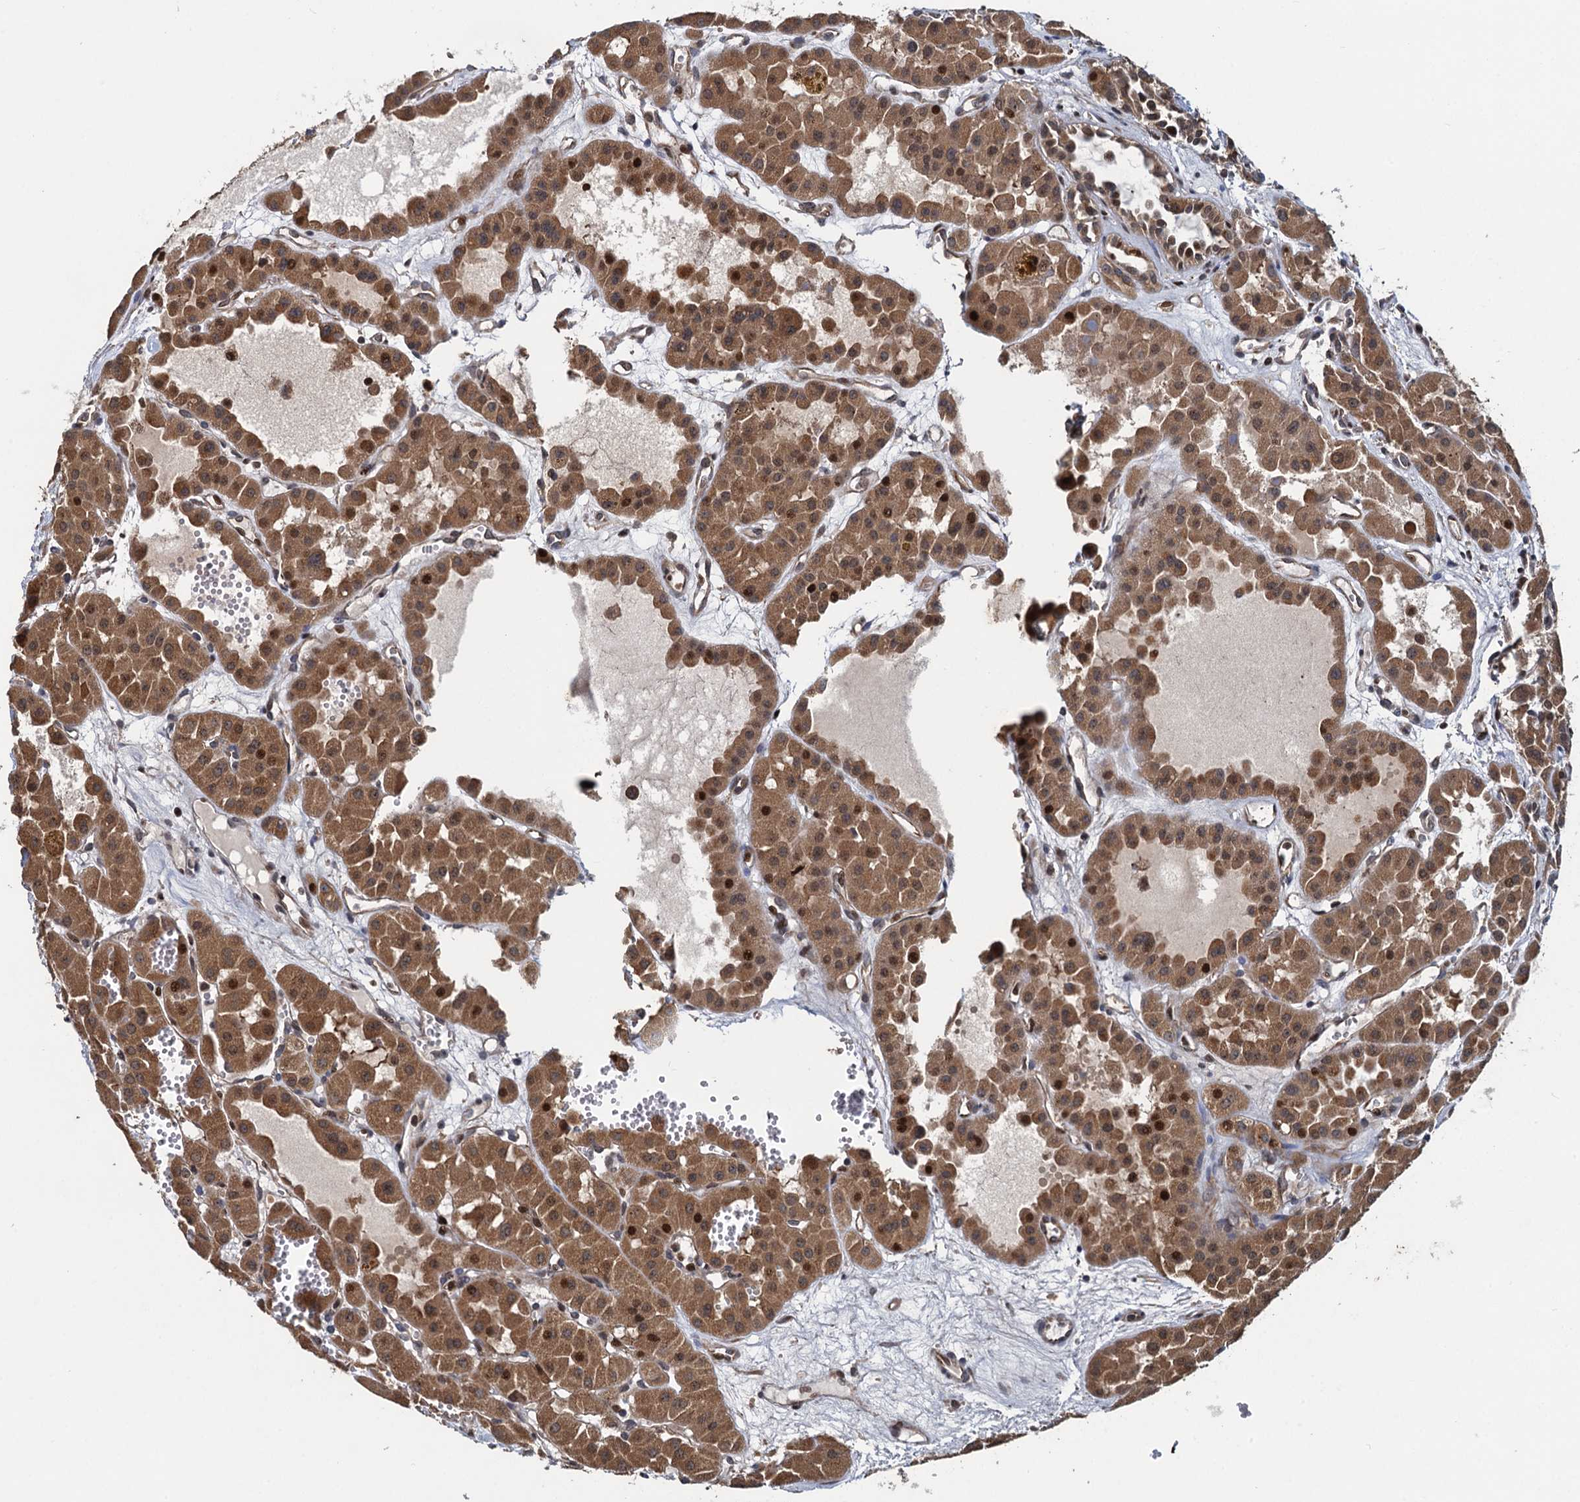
{"staining": {"intensity": "moderate", "quantity": ">75%", "location": "cytoplasmic/membranous"}, "tissue": "renal cancer", "cell_type": "Tumor cells", "image_type": "cancer", "snomed": [{"axis": "morphology", "description": "Carcinoma, NOS"}, {"axis": "topography", "description": "Kidney"}], "caption": "About >75% of tumor cells in human renal cancer (carcinoma) demonstrate moderate cytoplasmic/membranous protein positivity as visualized by brown immunohistochemical staining.", "gene": "ATOSA", "patient": {"sex": "female", "age": 75}}